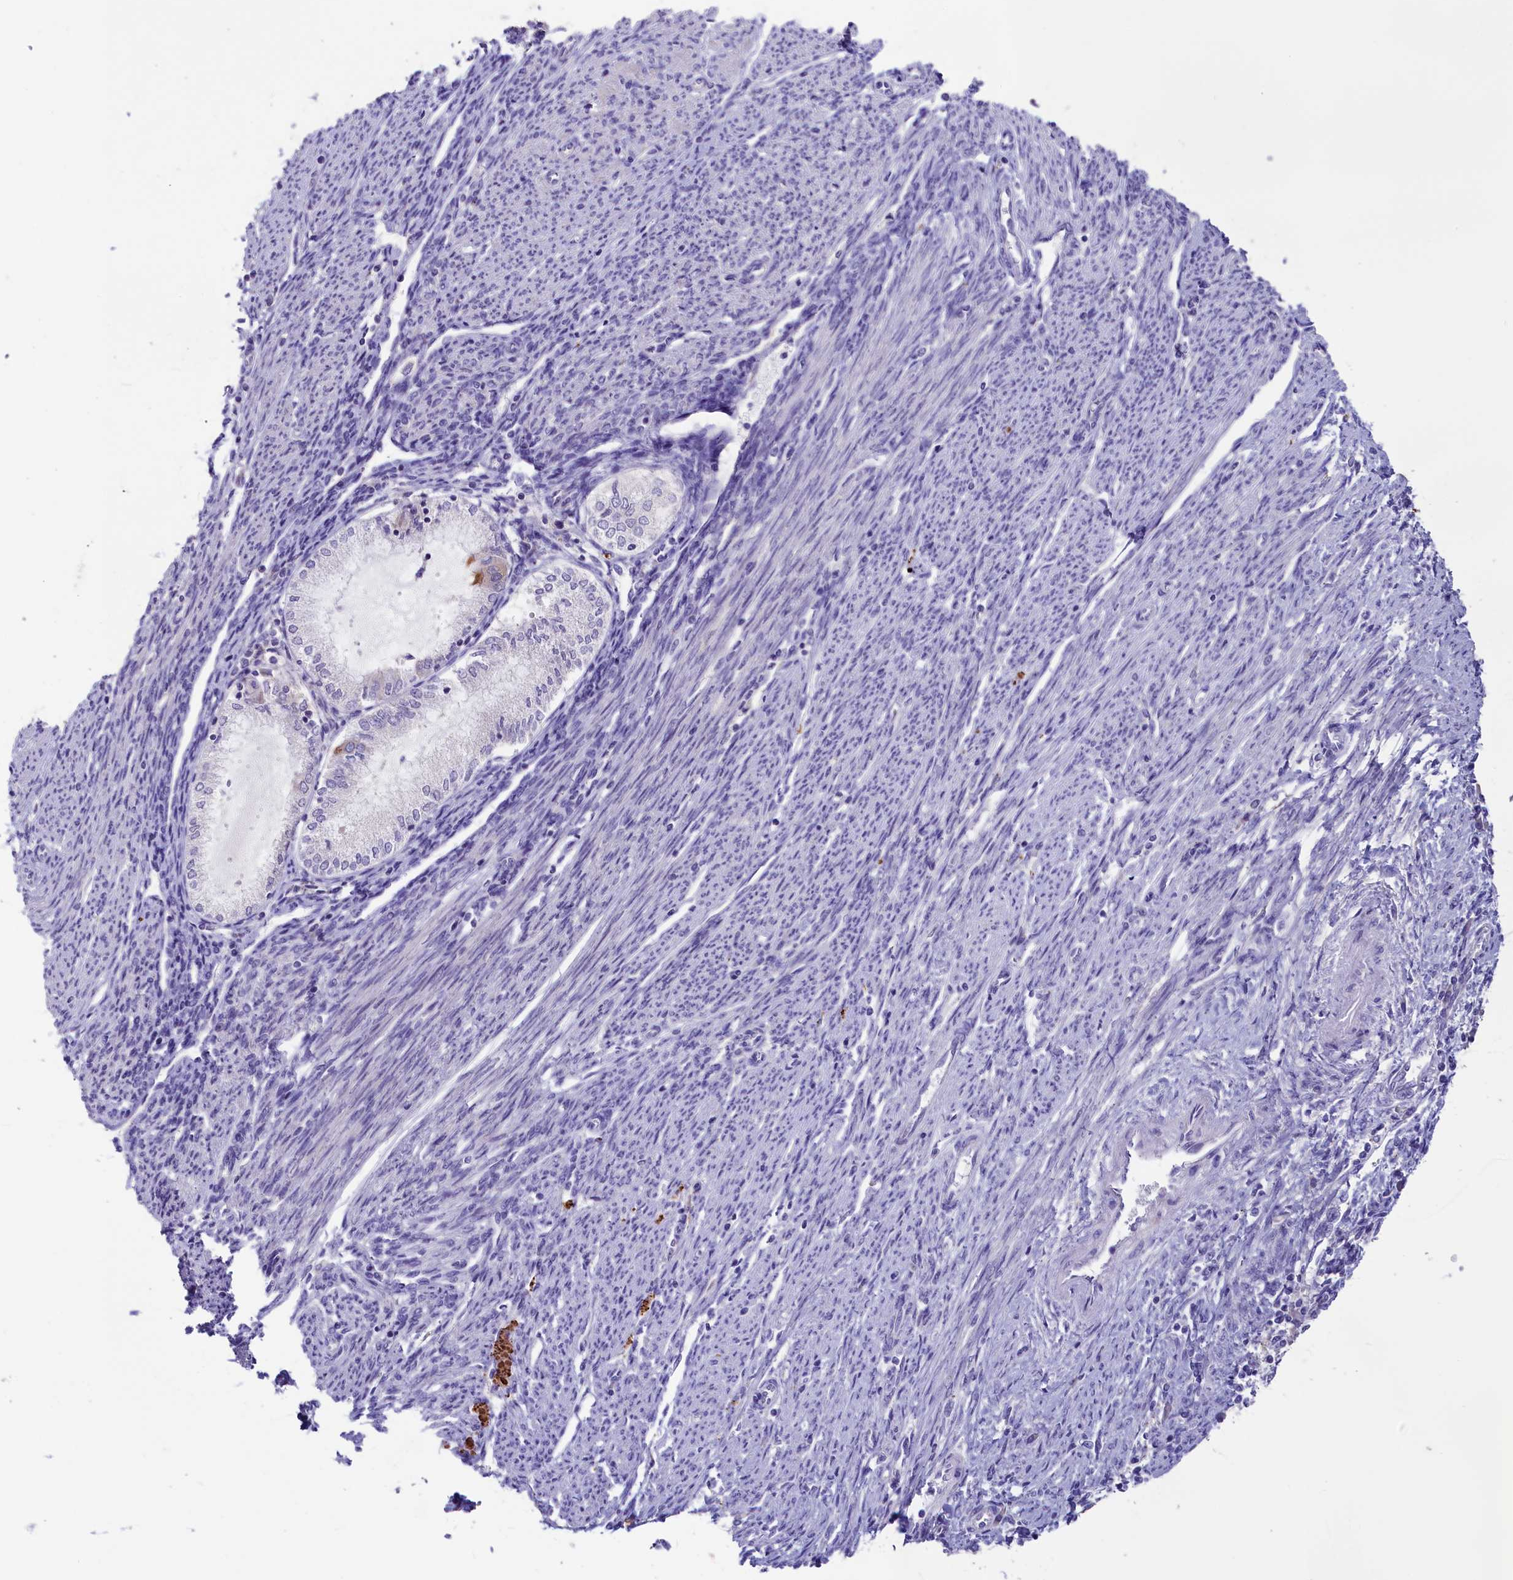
{"staining": {"intensity": "negative", "quantity": "none", "location": "none"}, "tissue": "endometrial cancer", "cell_type": "Tumor cells", "image_type": "cancer", "snomed": [{"axis": "morphology", "description": "Adenocarcinoma, NOS"}, {"axis": "topography", "description": "Endometrium"}], "caption": "Immunohistochemistry histopathology image of endometrial cancer stained for a protein (brown), which exhibits no staining in tumor cells. The staining is performed using DAB (3,3'-diaminobenzidine) brown chromogen with nuclei counter-stained in using hematoxylin.", "gene": "CD99L2", "patient": {"sex": "female", "age": 79}}